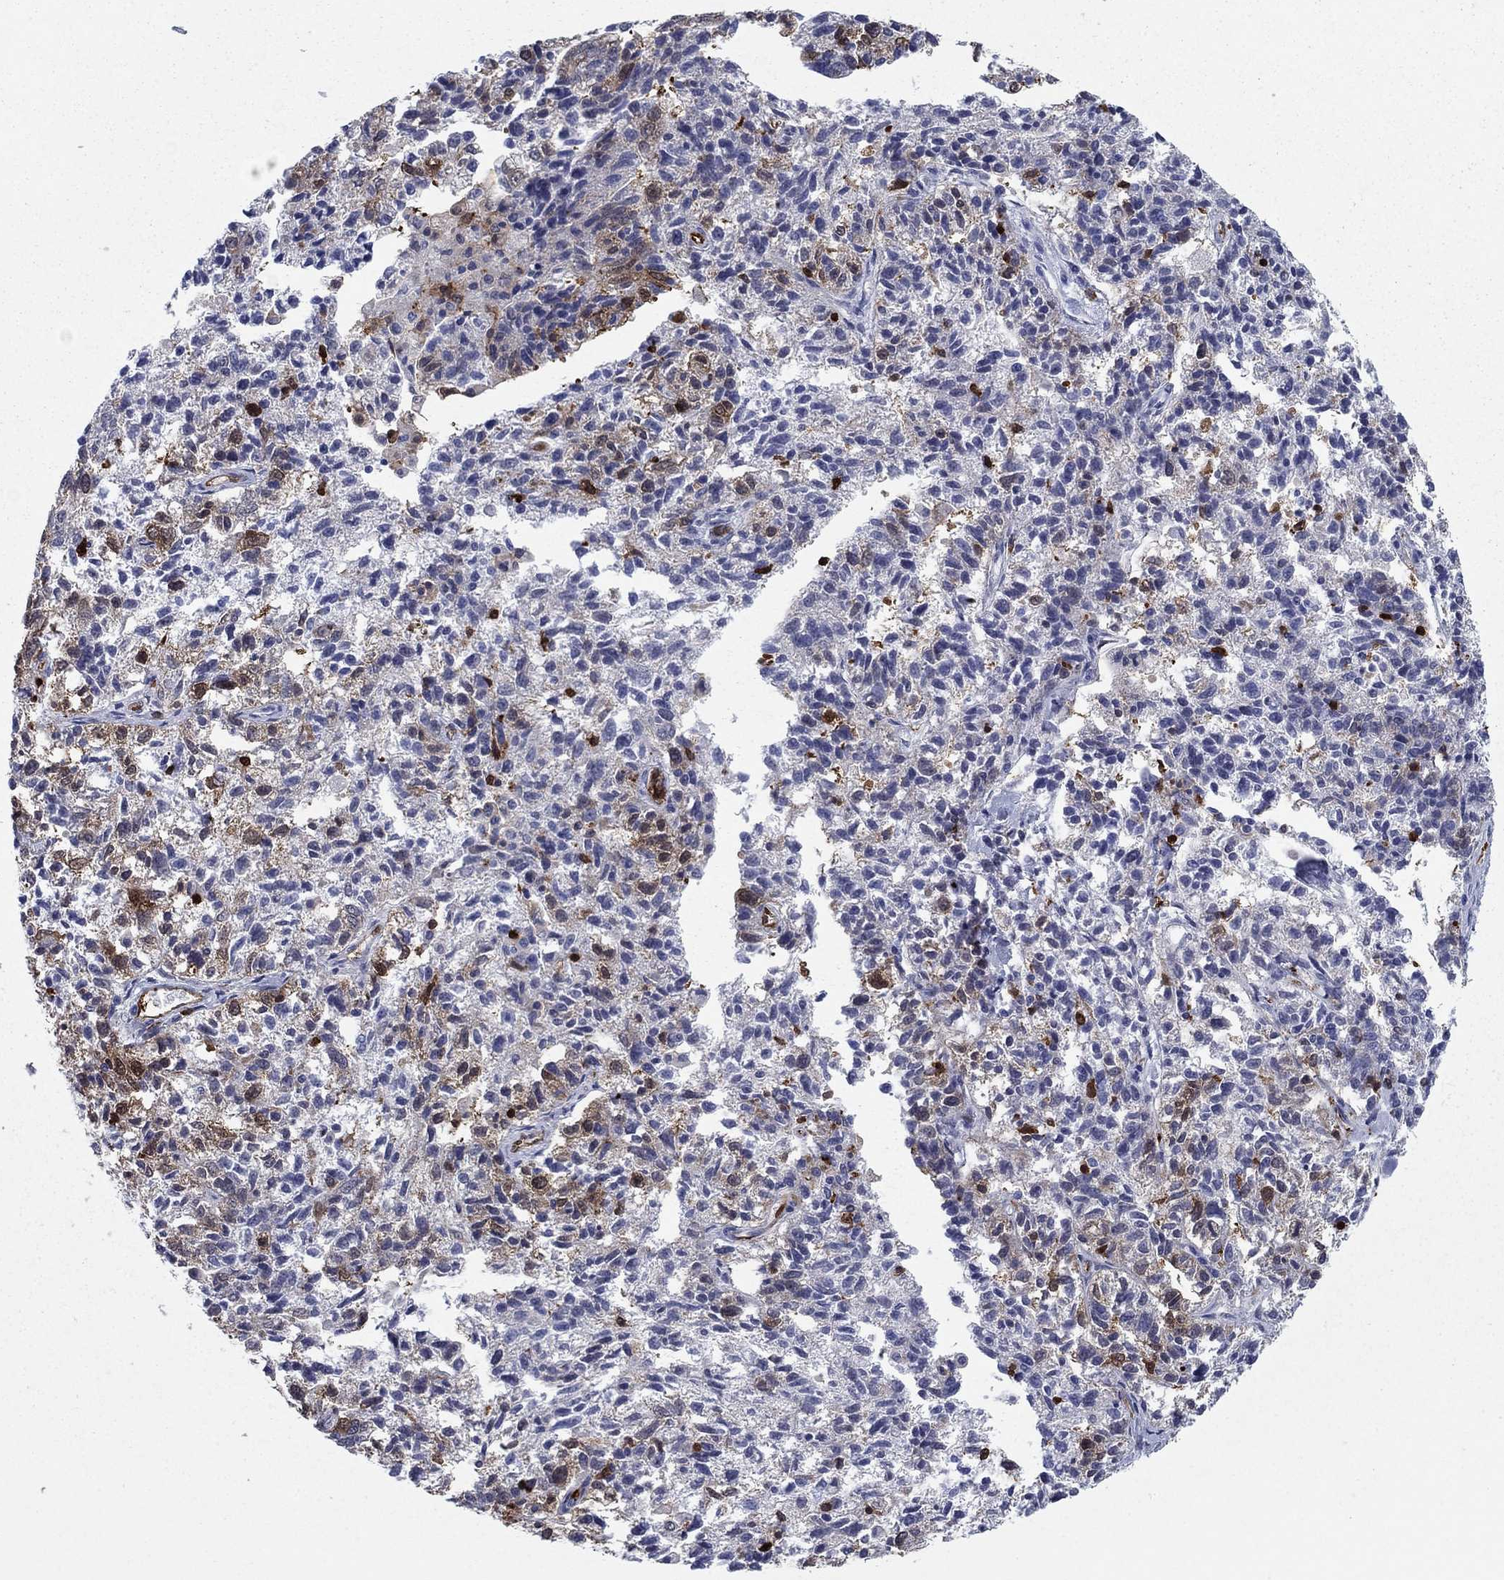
{"staining": {"intensity": "moderate", "quantity": "25%-75%", "location": "cytoplasmic/membranous"}, "tissue": "ovarian cancer", "cell_type": "Tumor cells", "image_type": "cancer", "snomed": [{"axis": "morphology", "description": "Cystadenocarcinoma, serous, NOS"}, {"axis": "topography", "description": "Ovary"}], "caption": "Serous cystadenocarcinoma (ovarian) tissue shows moderate cytoplasmic/membranous expression in about 25%-75% of tumor cells", "gene": "STMN1", "patient": {"sex": "female", "age": 71}}